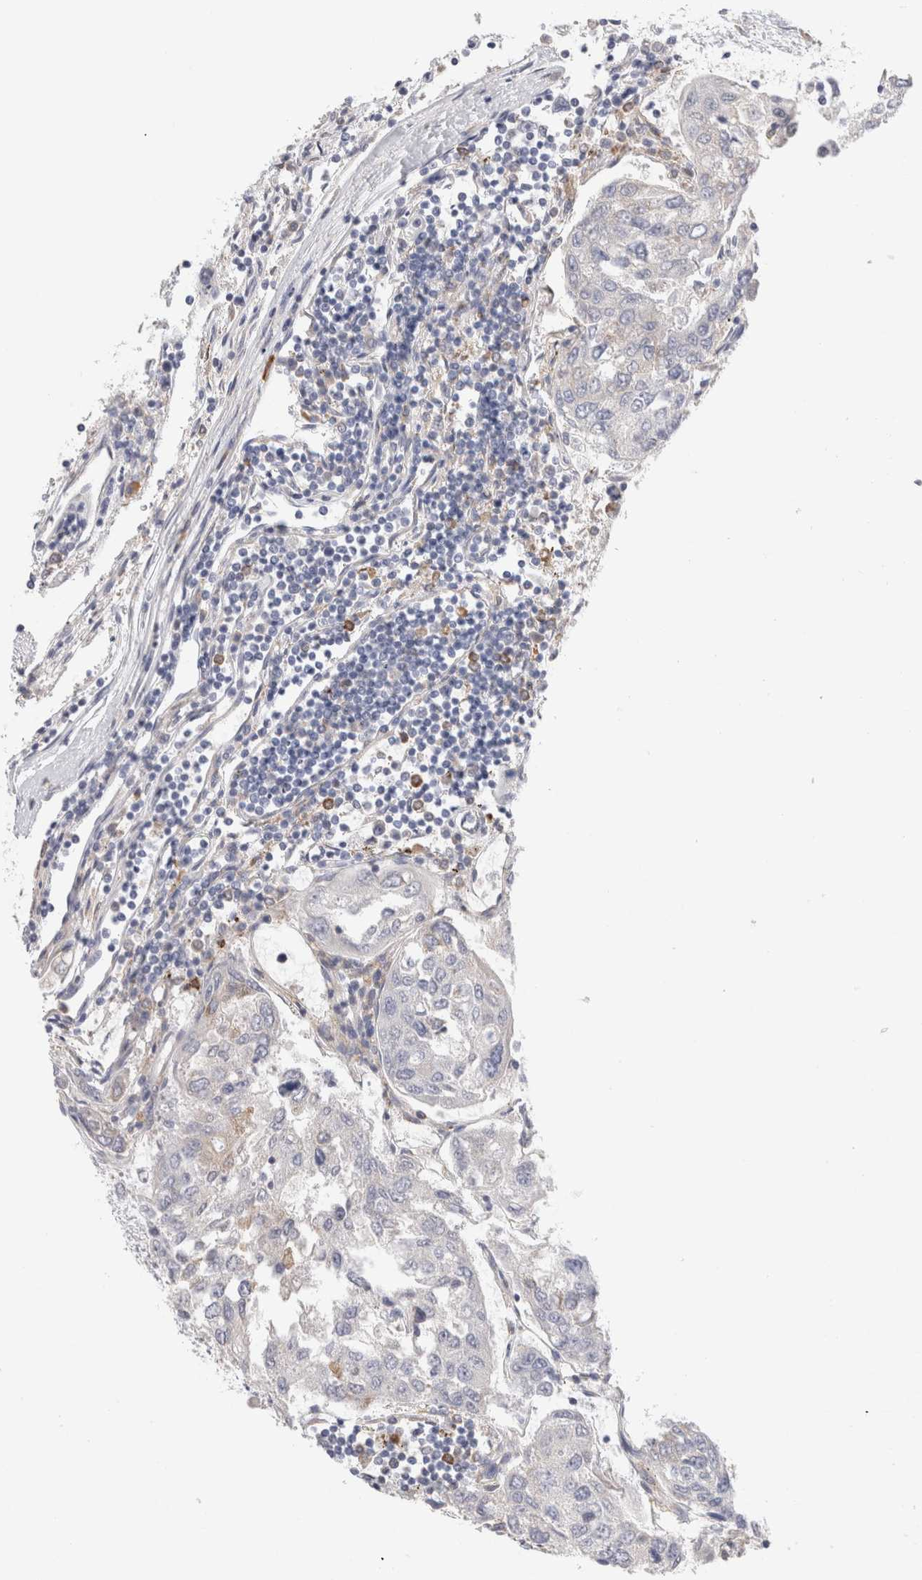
{"staining": {"intensity": "negative", "quantity": "none", "location": "none"}, "tissue": "urothelial cancer", "cell_type": "Tumor cells", "image_type": "cancer", "snomed": [{"axis": "morphology", "description": "Urothelial carcinoma, High grade"}, {"axis": "topography", "description": "Lymph node"}, {"axis": "topography", "description": "Urinary bladder"}], "caption": "A photomicrograph of human urothelial cancer is negative for staining in tumor cells.", "gene": "CSK", "patient": {"sex": "male", "age": 51}}